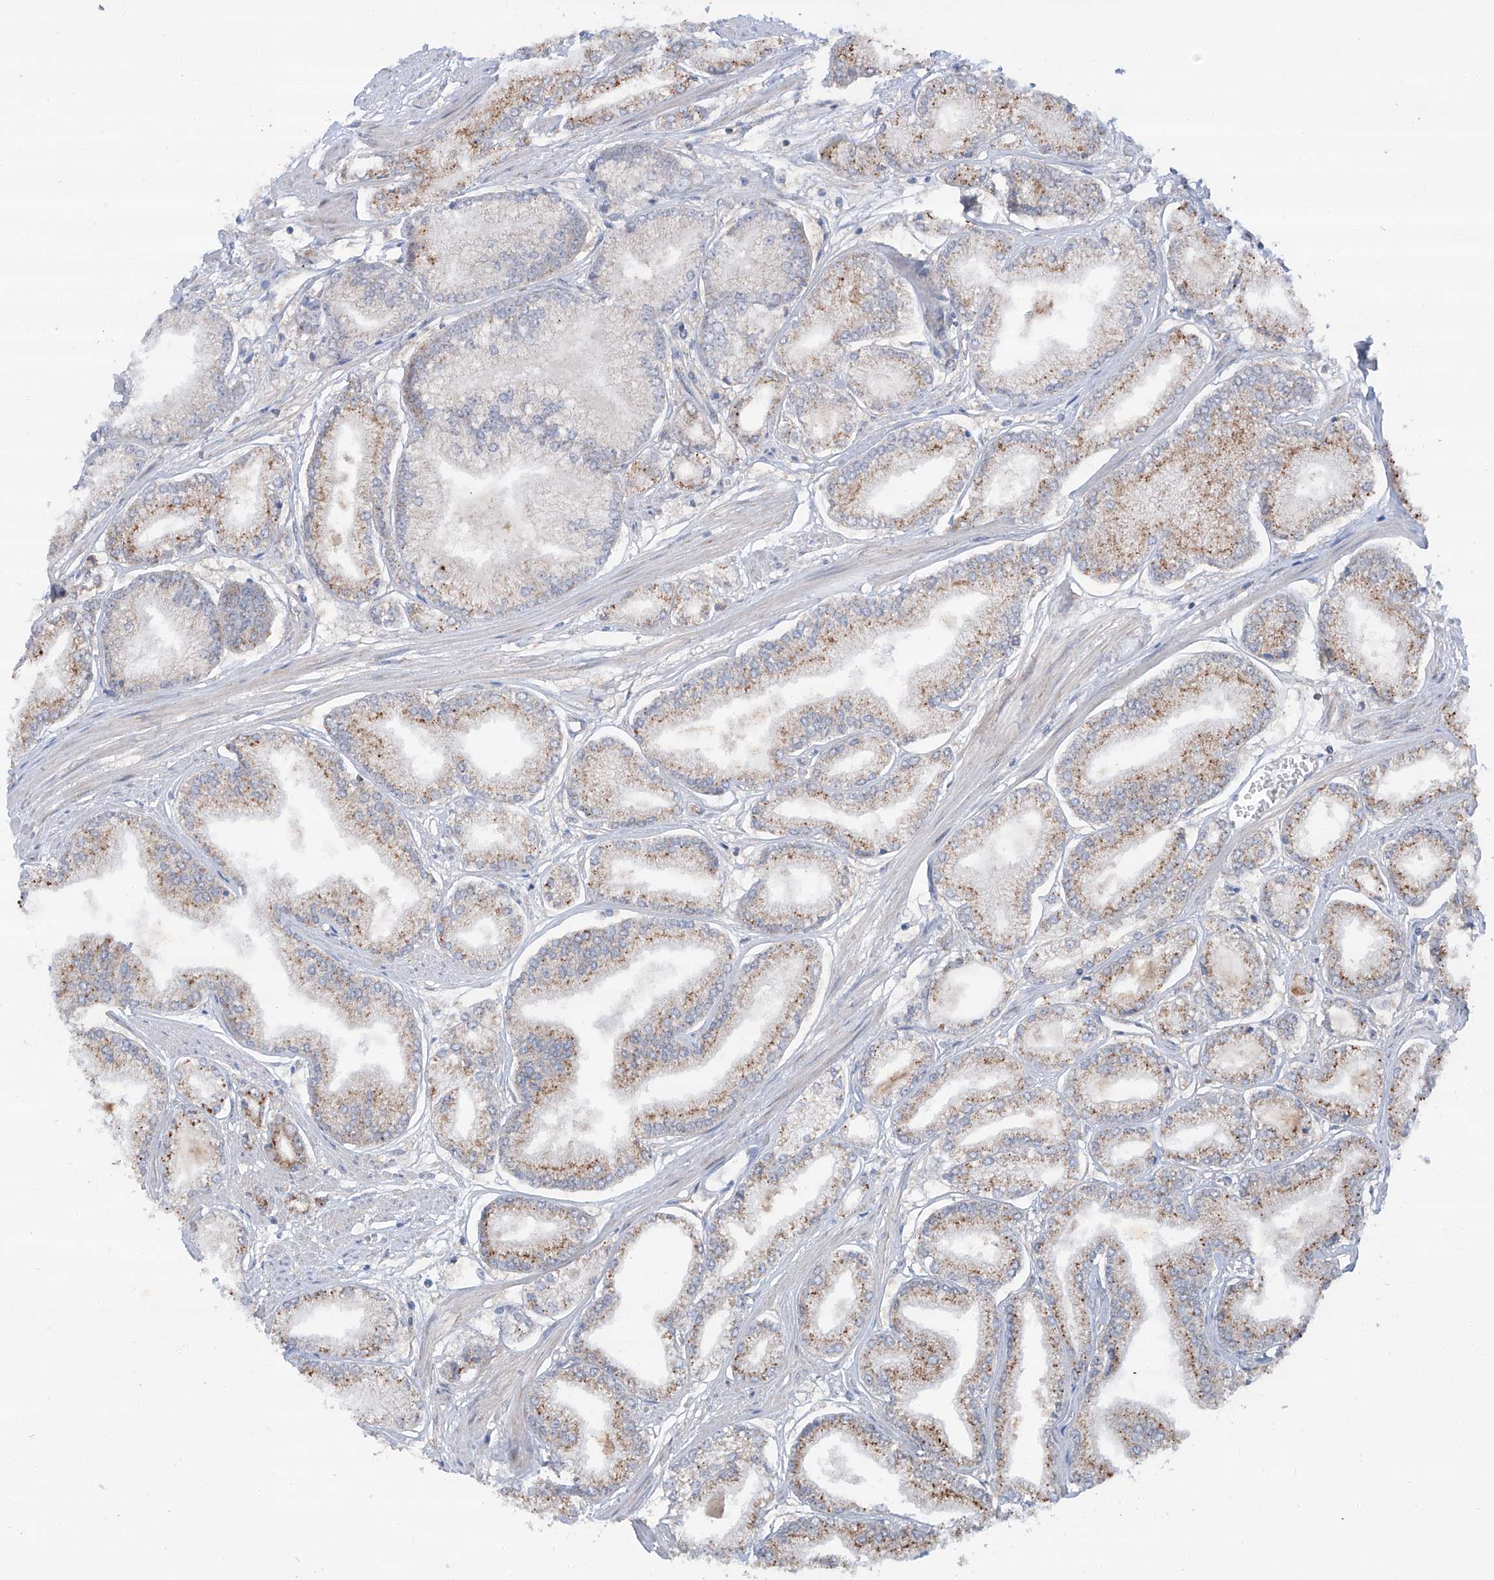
{"staining": {"intensity": "moderate", "quantity": "25%-75%", "location": "cytoplasmic/membranous"}, "tissue": "prostate cancer", "cell_type": "Tumor cells", "image_type": "cancer", "snomed": [{"axis": "morphology", "description": "Adenocarcinoma, Low grade"}, {"axis": "topography", "description": "Prostate"}], "caption": "The immunohistochemical stain labels moderate cytoplasmic/membranous positivity in tumor cells of prostate cancer tissue.", "gene": "SIX4", "patient": {"sex": "male", "age": 52}}